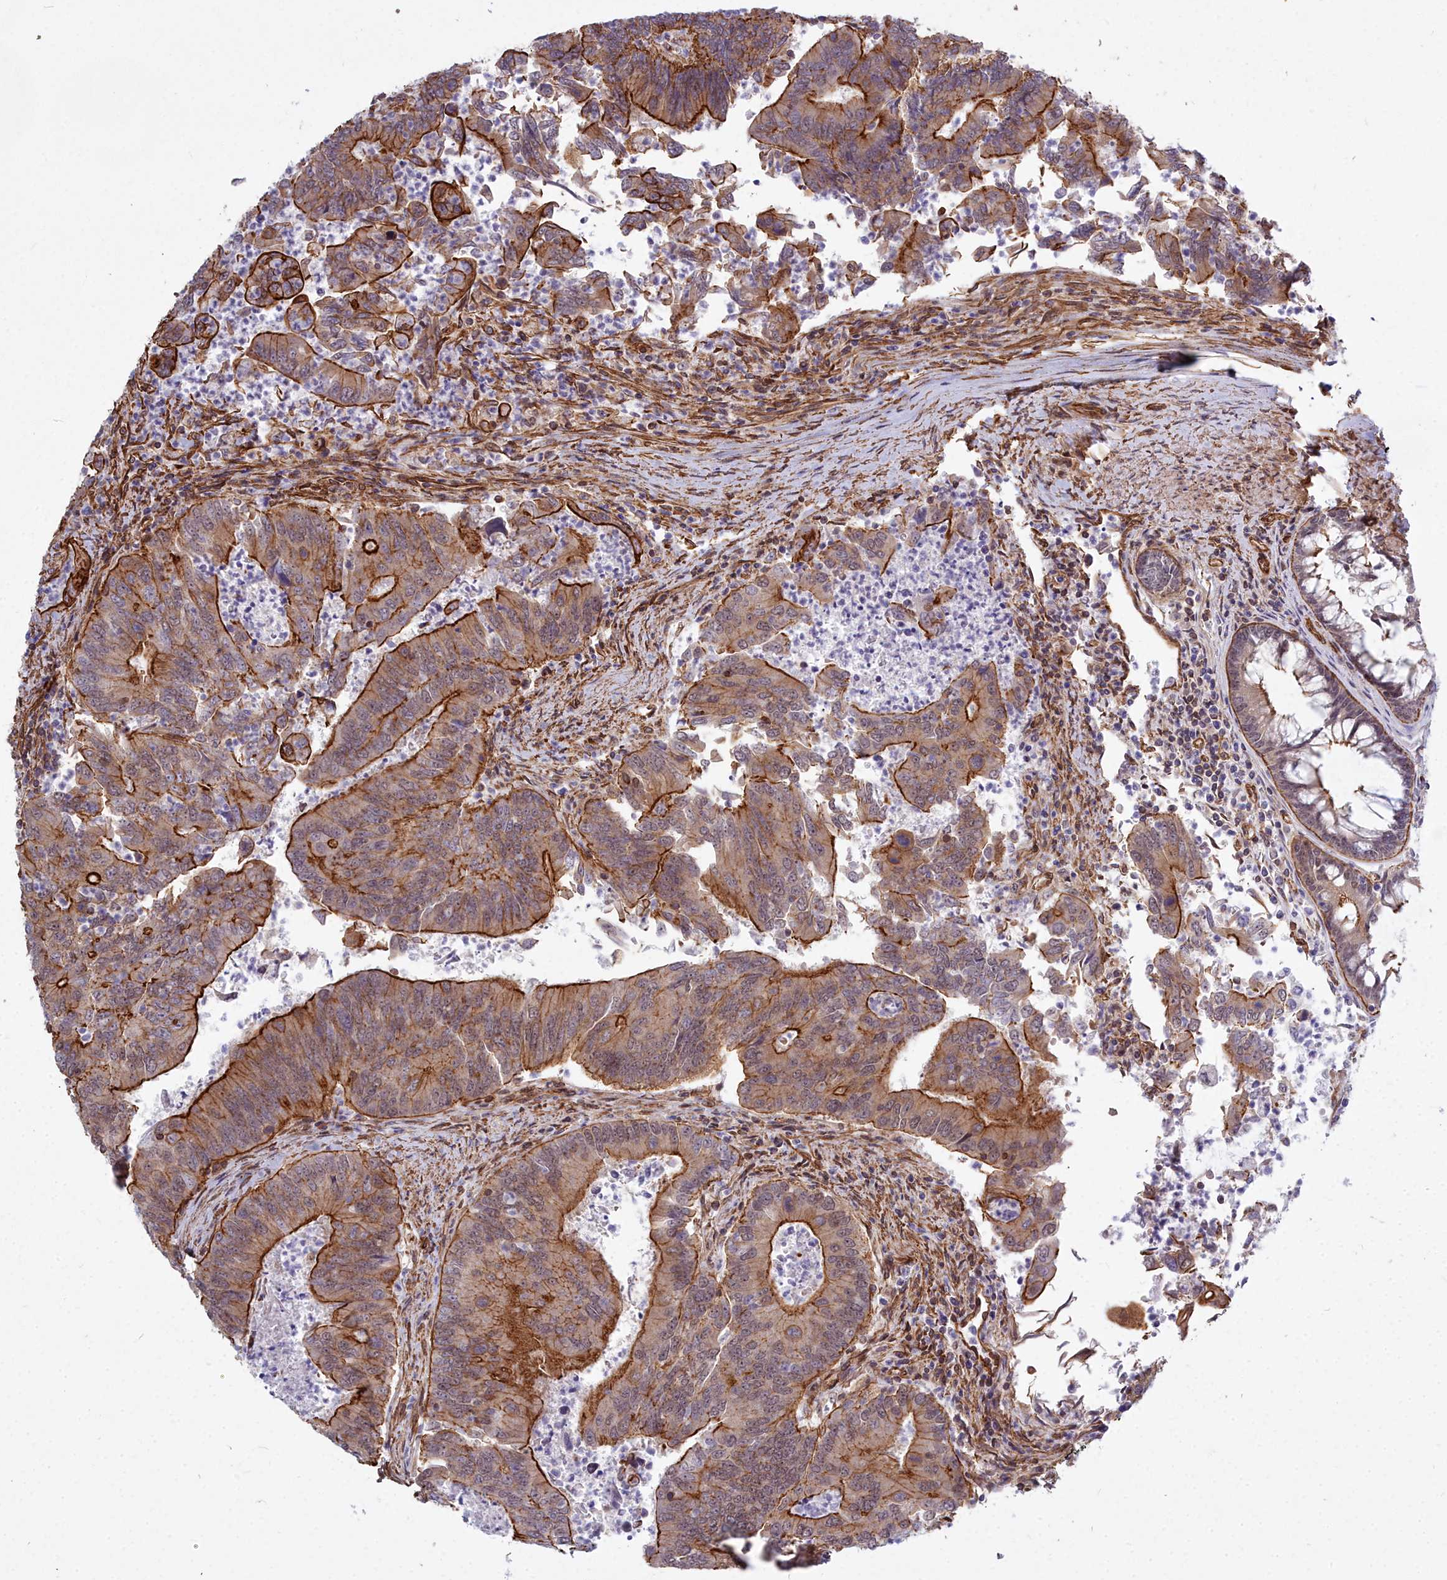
{"staining": {"intensity": "strong", "quantity": "25%-75%", "location": "cytoplasmic/membranous"}, "tissue": "colorectal cancer", "cell_type": "Tumor cells", "image_type": "cancer", "snomed": [{"axis": "morphology", "description": "Adenocarcinoma, NOS"}, {"axis": "topography", "description": "Colon"}], "caption": "An immunohistochemistry (IHC) photomicrograph of tumor tissue is shown. Protein staining in brown shows strong cytoplasmic/membranous positivity in adenocarcinoma (colorectal) within tumor cells. (DAB IHC, brown staining for protein, blue staining for nuclei).", "gene": "YJU2", "patient": {"sex": "female", "age": 67}}